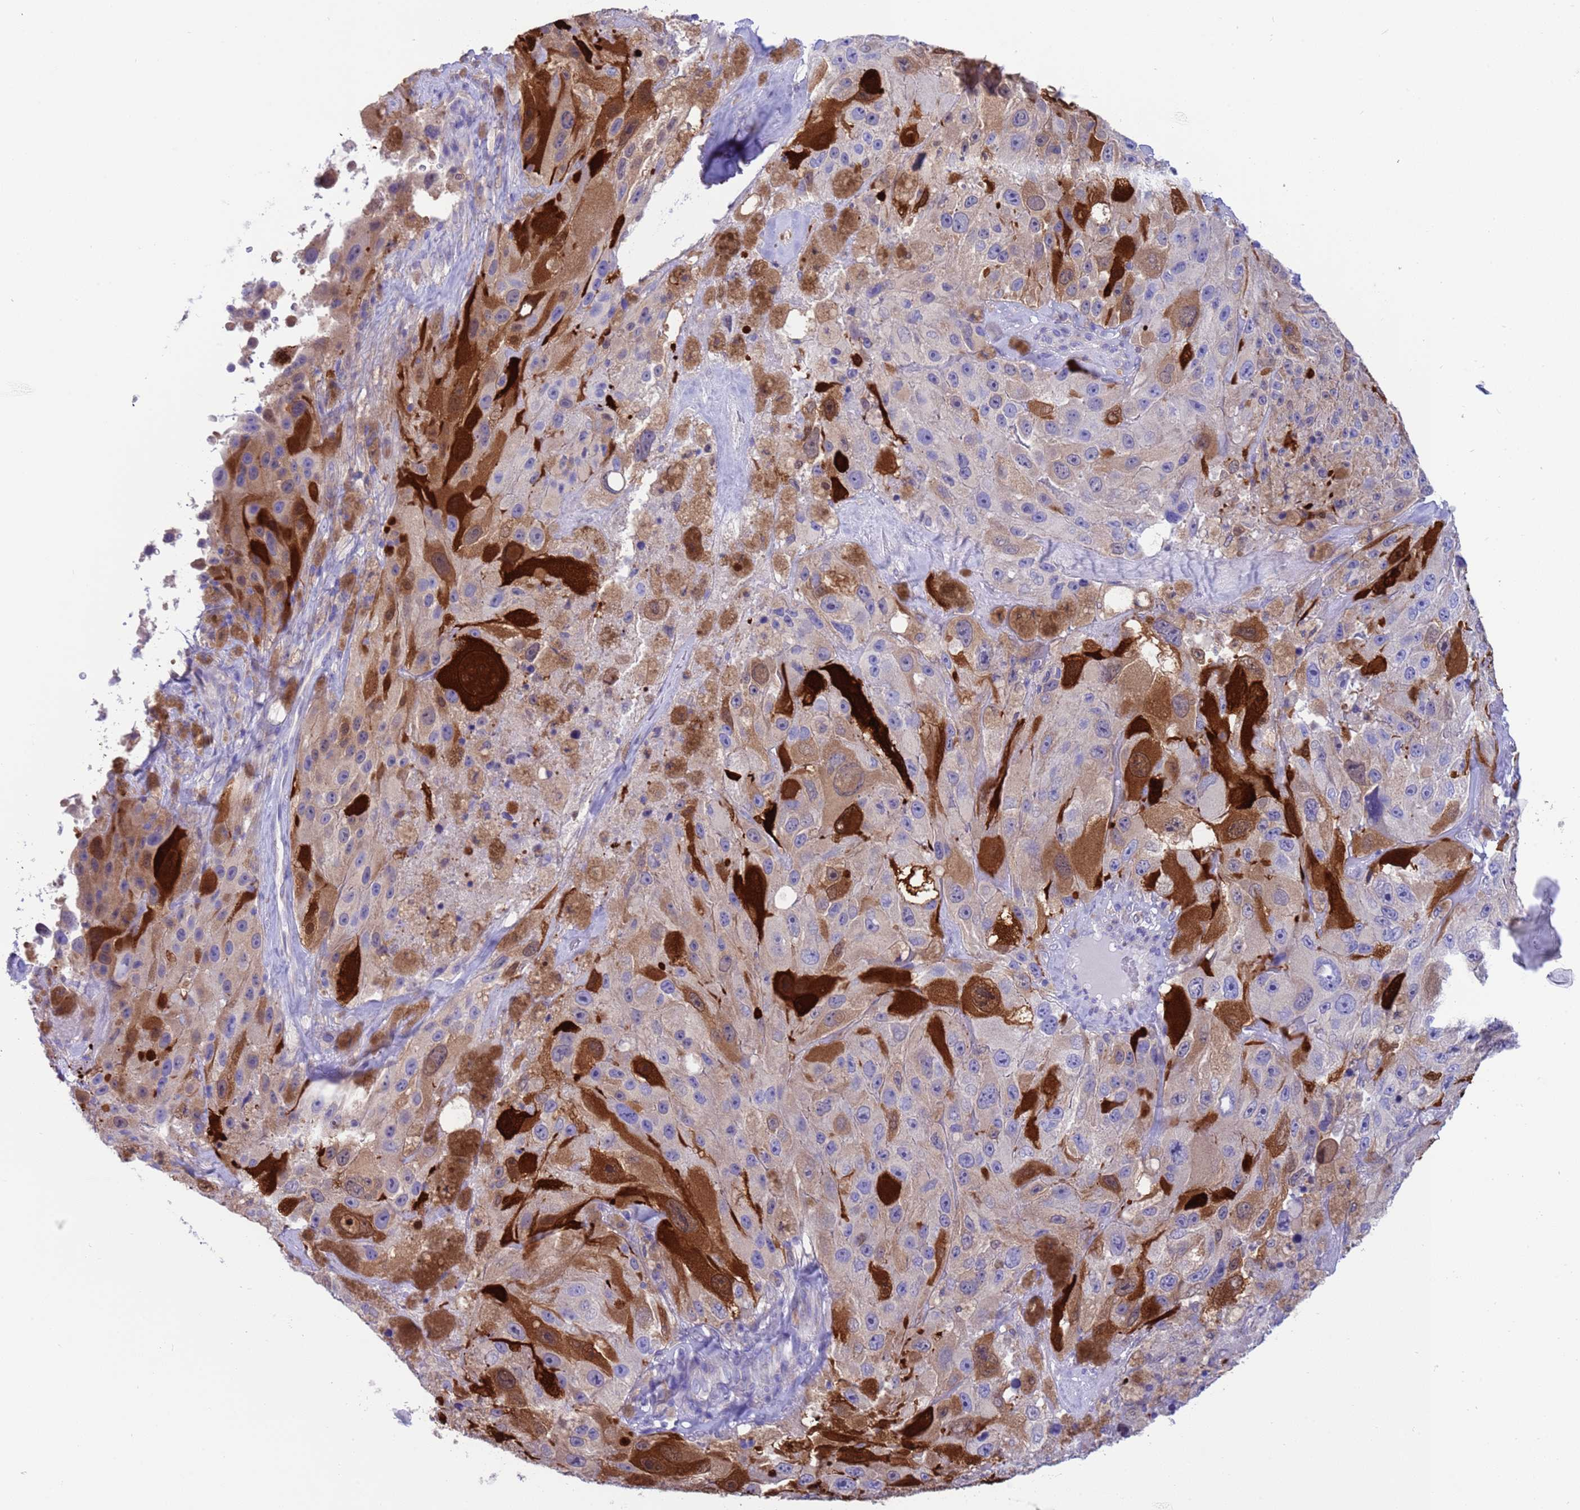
{"staining": {"intensity": "strong", "quantity": "<25%", "location": "cytoplasmic/membranous,nuclear"}, "tissue": "melanoma", "cell_type": "Tumor cells", "image_type": "cancer", "snomed": [{"axis": "morphology", "description": "Malignant melanoma, Metastatic site"}, {"axis": "topography", "description": "Lymph node"}], "caption": "Human malignant melanoma (metastatic site) stained with a protein marker demonstrates strong staining in tumor cells.", "gene": "C6orf47", "patient": {"sex": "male", "age": 62}}